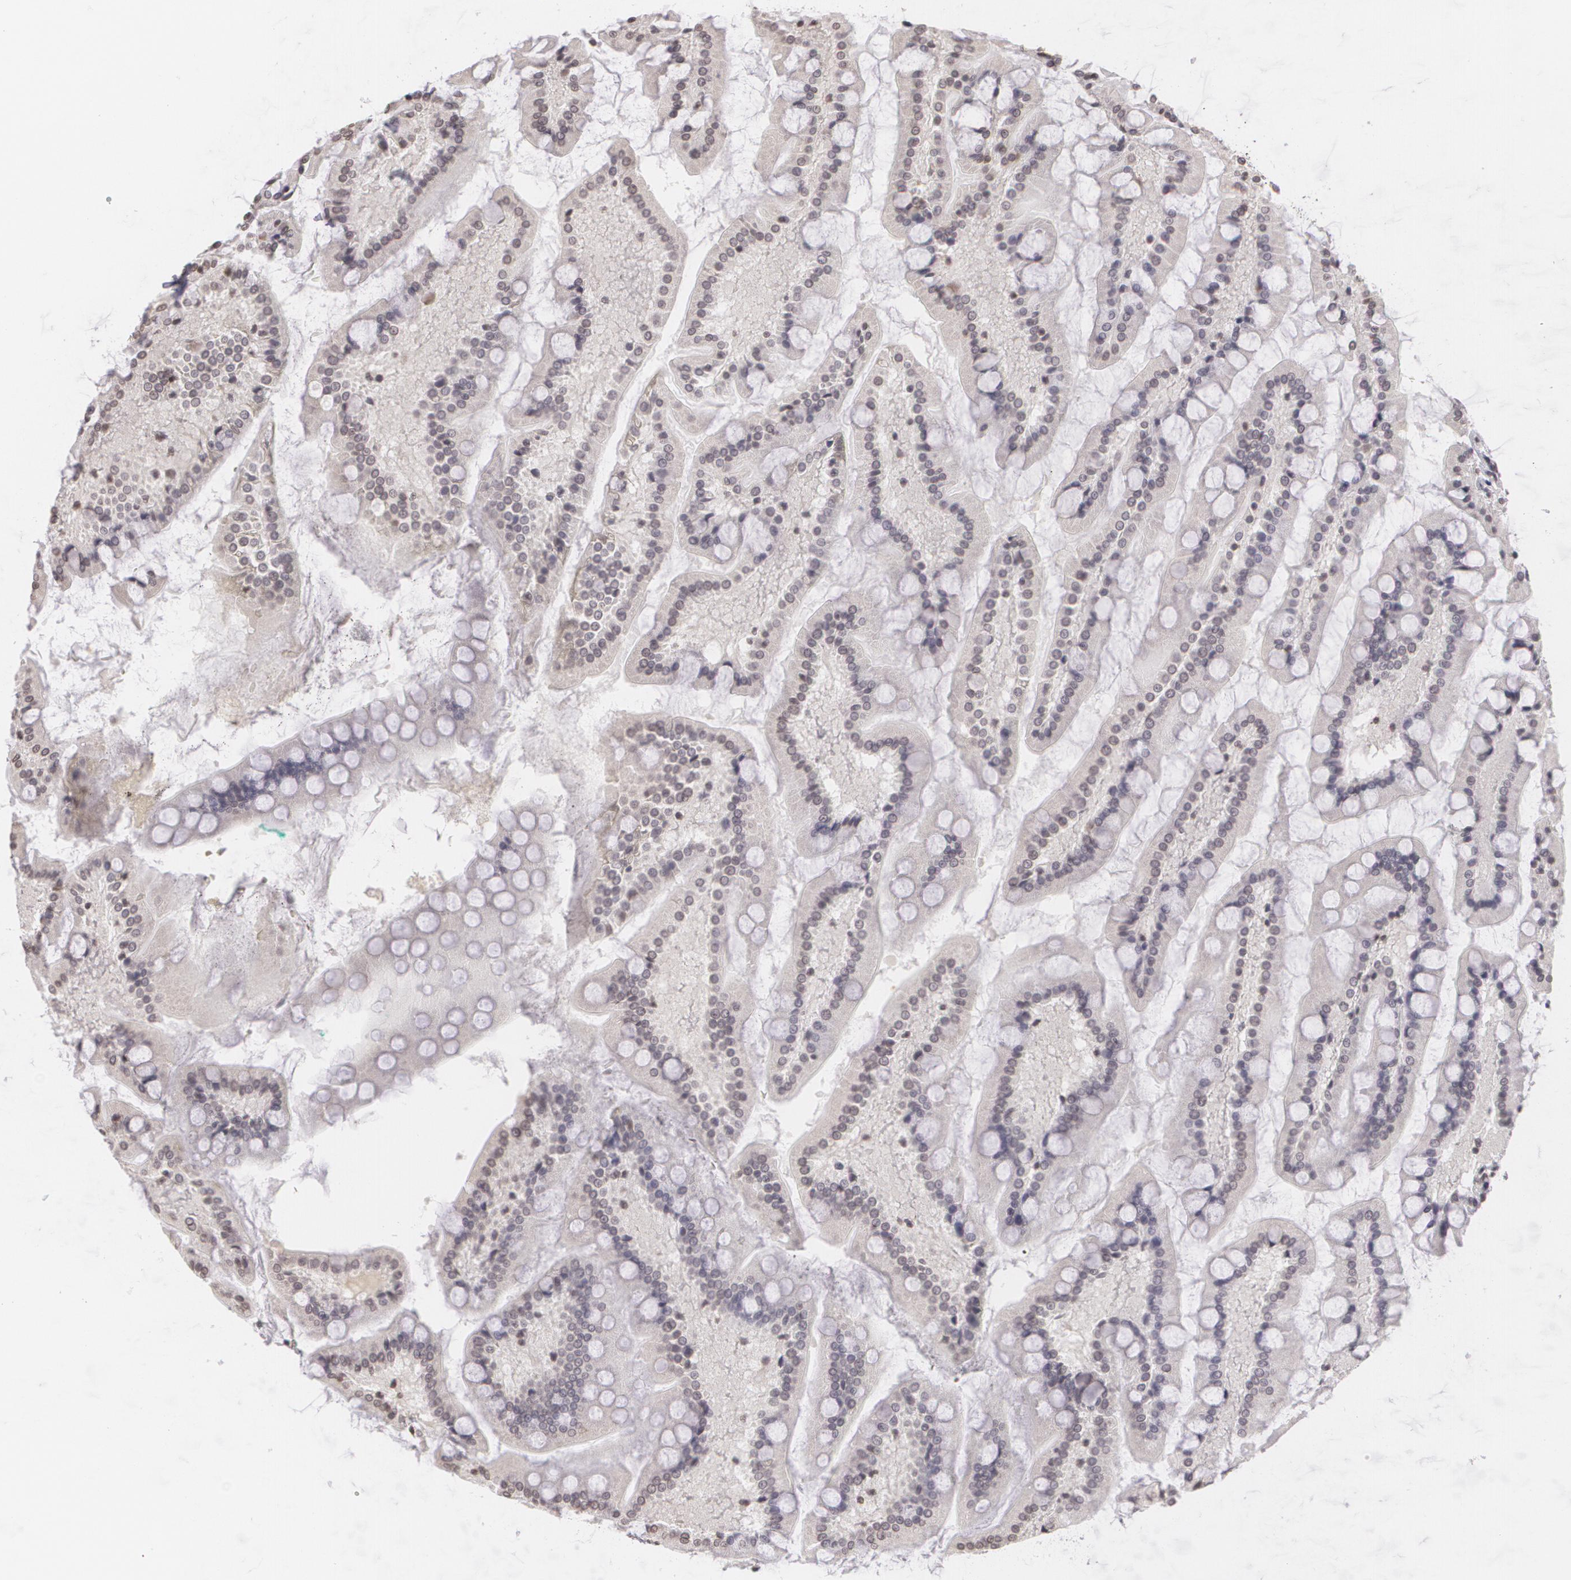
{"staining": {"intensity": "negative", "quantity": "none", "location": "none"}, "tissue": "small intestine", "cell_type": "Glandular cells", "image_type": "normal", "snomed": [{"axis": "morphology", "description": "Normal tissue, NOS"}, {"axis": "topography", "description": "Small intestine"}], "caption": "Immunohistochemistry photomicrograph of unremarkable small intestine stained for a protein (brown), which demonstrates no expression in glandular cells.", "gene": "MUC1", "patient": {"sex": "male", "age": 41}}